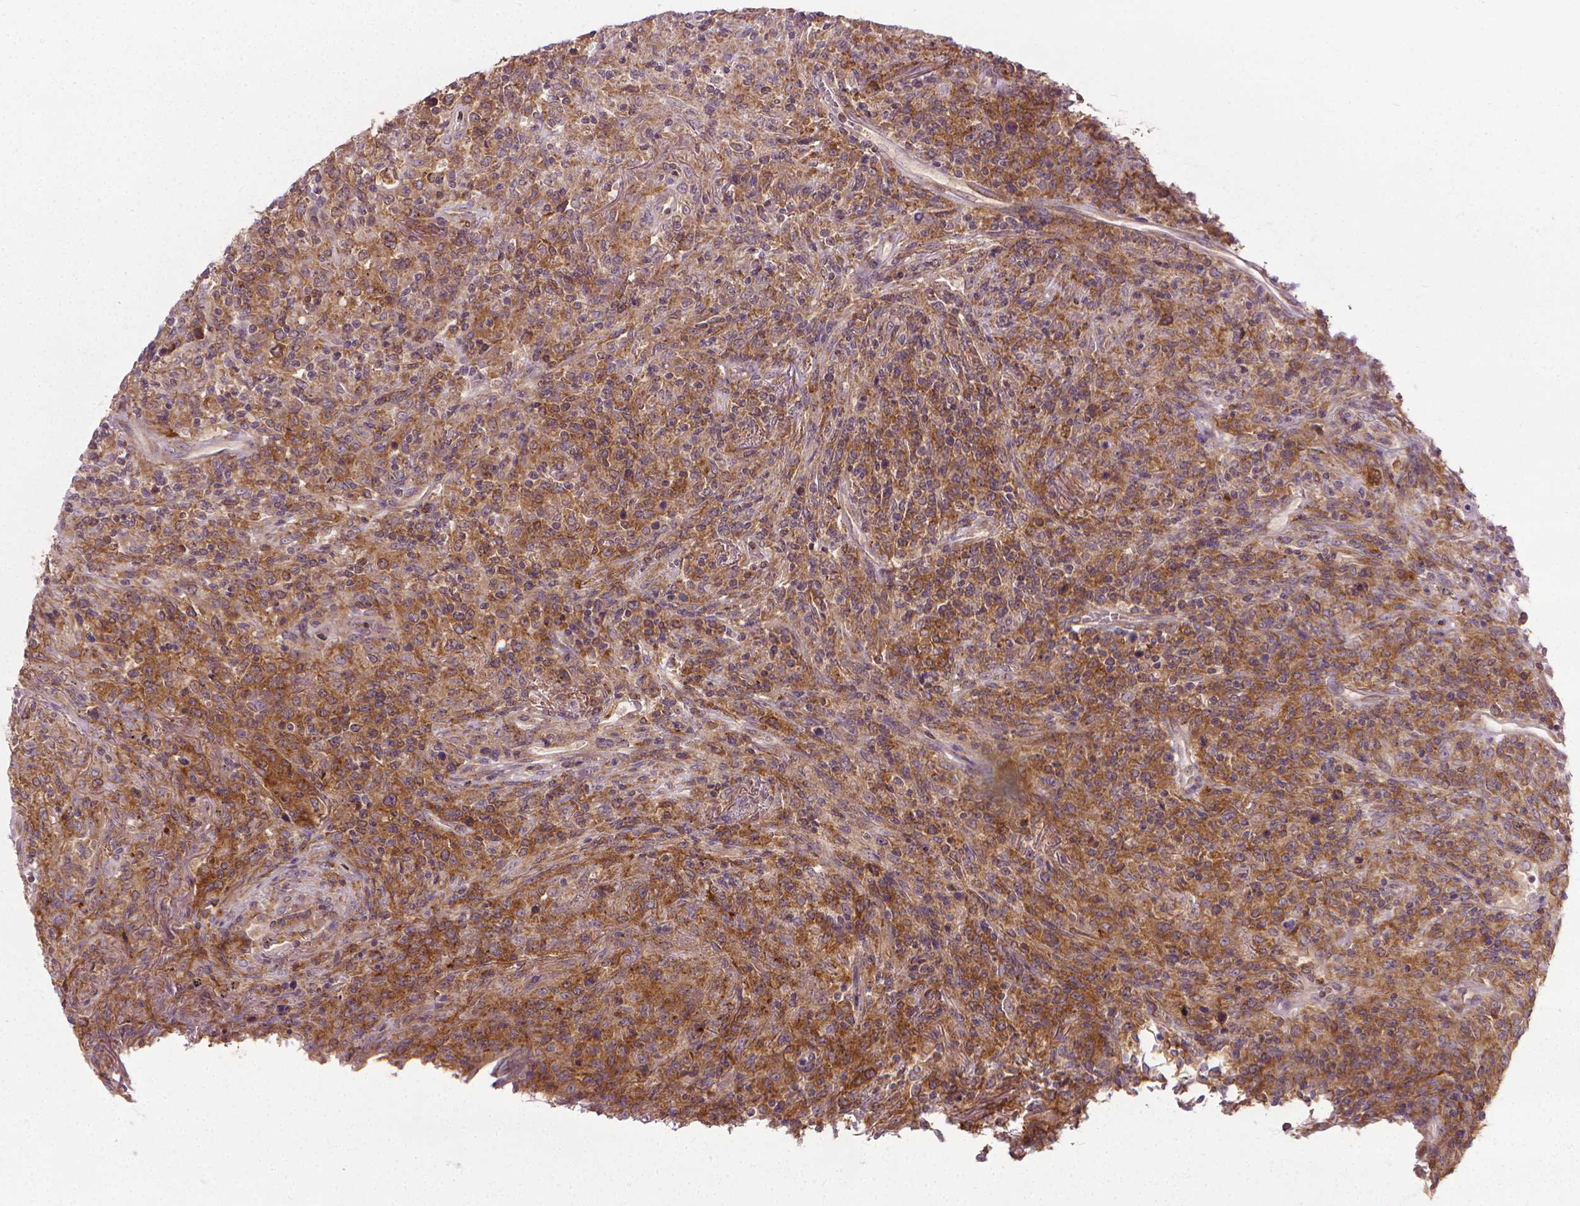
{"staining": {"intensity": "moderate", "quantity": ">75%", "location": "cytoplasmic/membranous"}, "tissue": "lymphoma", "cell_type": "Tumor cells", "image_type": "cancer", "snomed": [{"axis": "morphology", "description": "Malignant lymphoma, non-Hodgkin's type, High grade"}, {"axis": "topography", "description": "Lung"}], "caption": "Moderate cytoplasmic/membranous protein expression is appreciated in approximately >75% of tumor cells in high-grade malignant lymphoma, non-Hodgkin's type.", "gene": "PRAG1", "patient": {"sex": "male", "age": 79}}